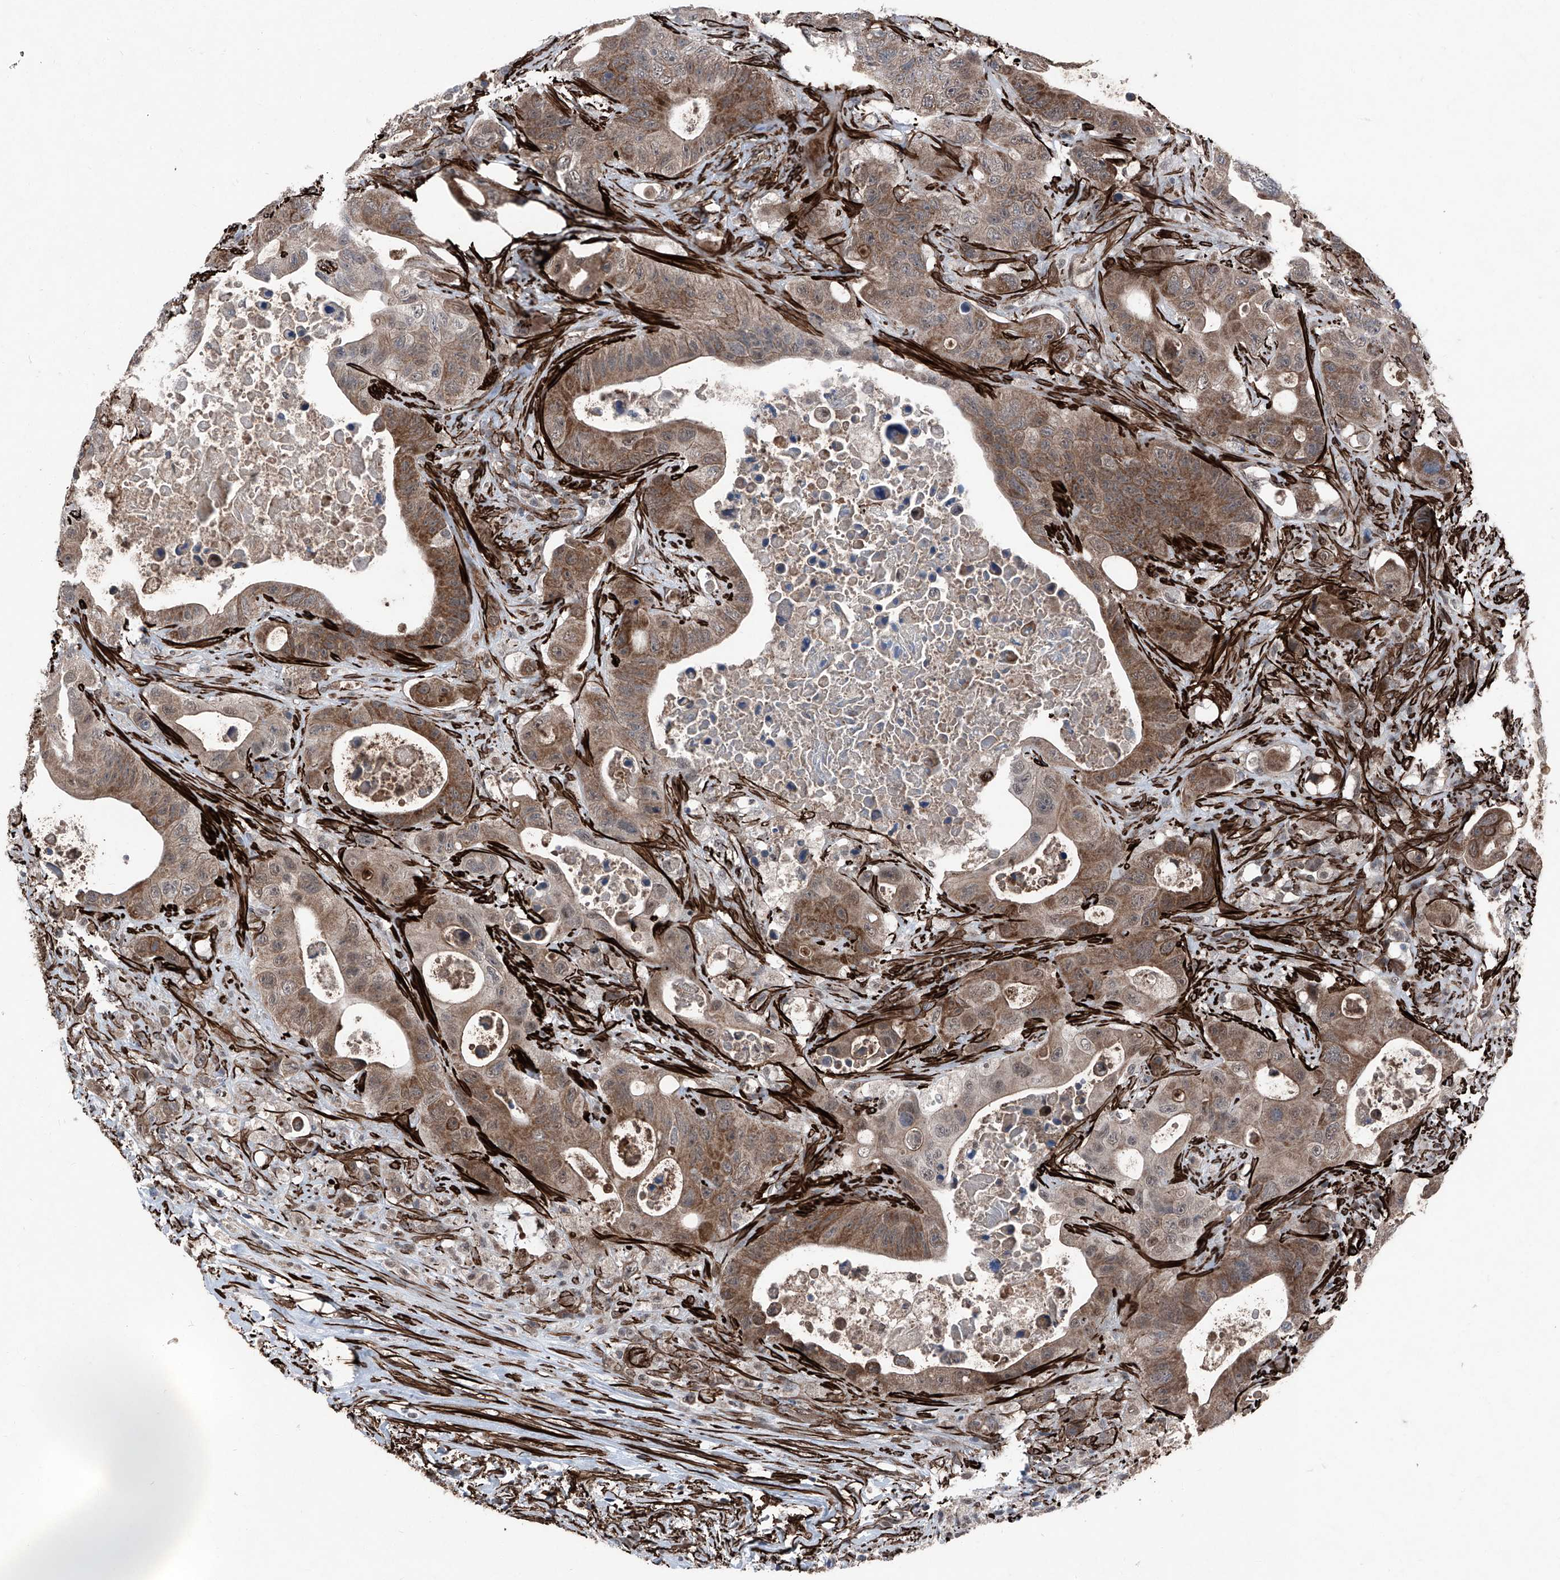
{"staining": {"intensity": "moderate", "quantity": ">75%", "location": "cytoplasmic/membranous"}, "tissue": "colorectal cancer", "cell_type": "Tumor cells", "image_type": "cancer", "snomed": [{"axis": "morphology", "description": "Adenocarcinoma, NOS"}, {"axis": "topography", "description": "Colon"}], "caption": "Protein expression analysis of colorectal cancer displays moderate cytoplasmic/membranous positivity in about >75% of tumor cells.", "gene": "COA7", "patient": {"sex": "female", "age": 46}}